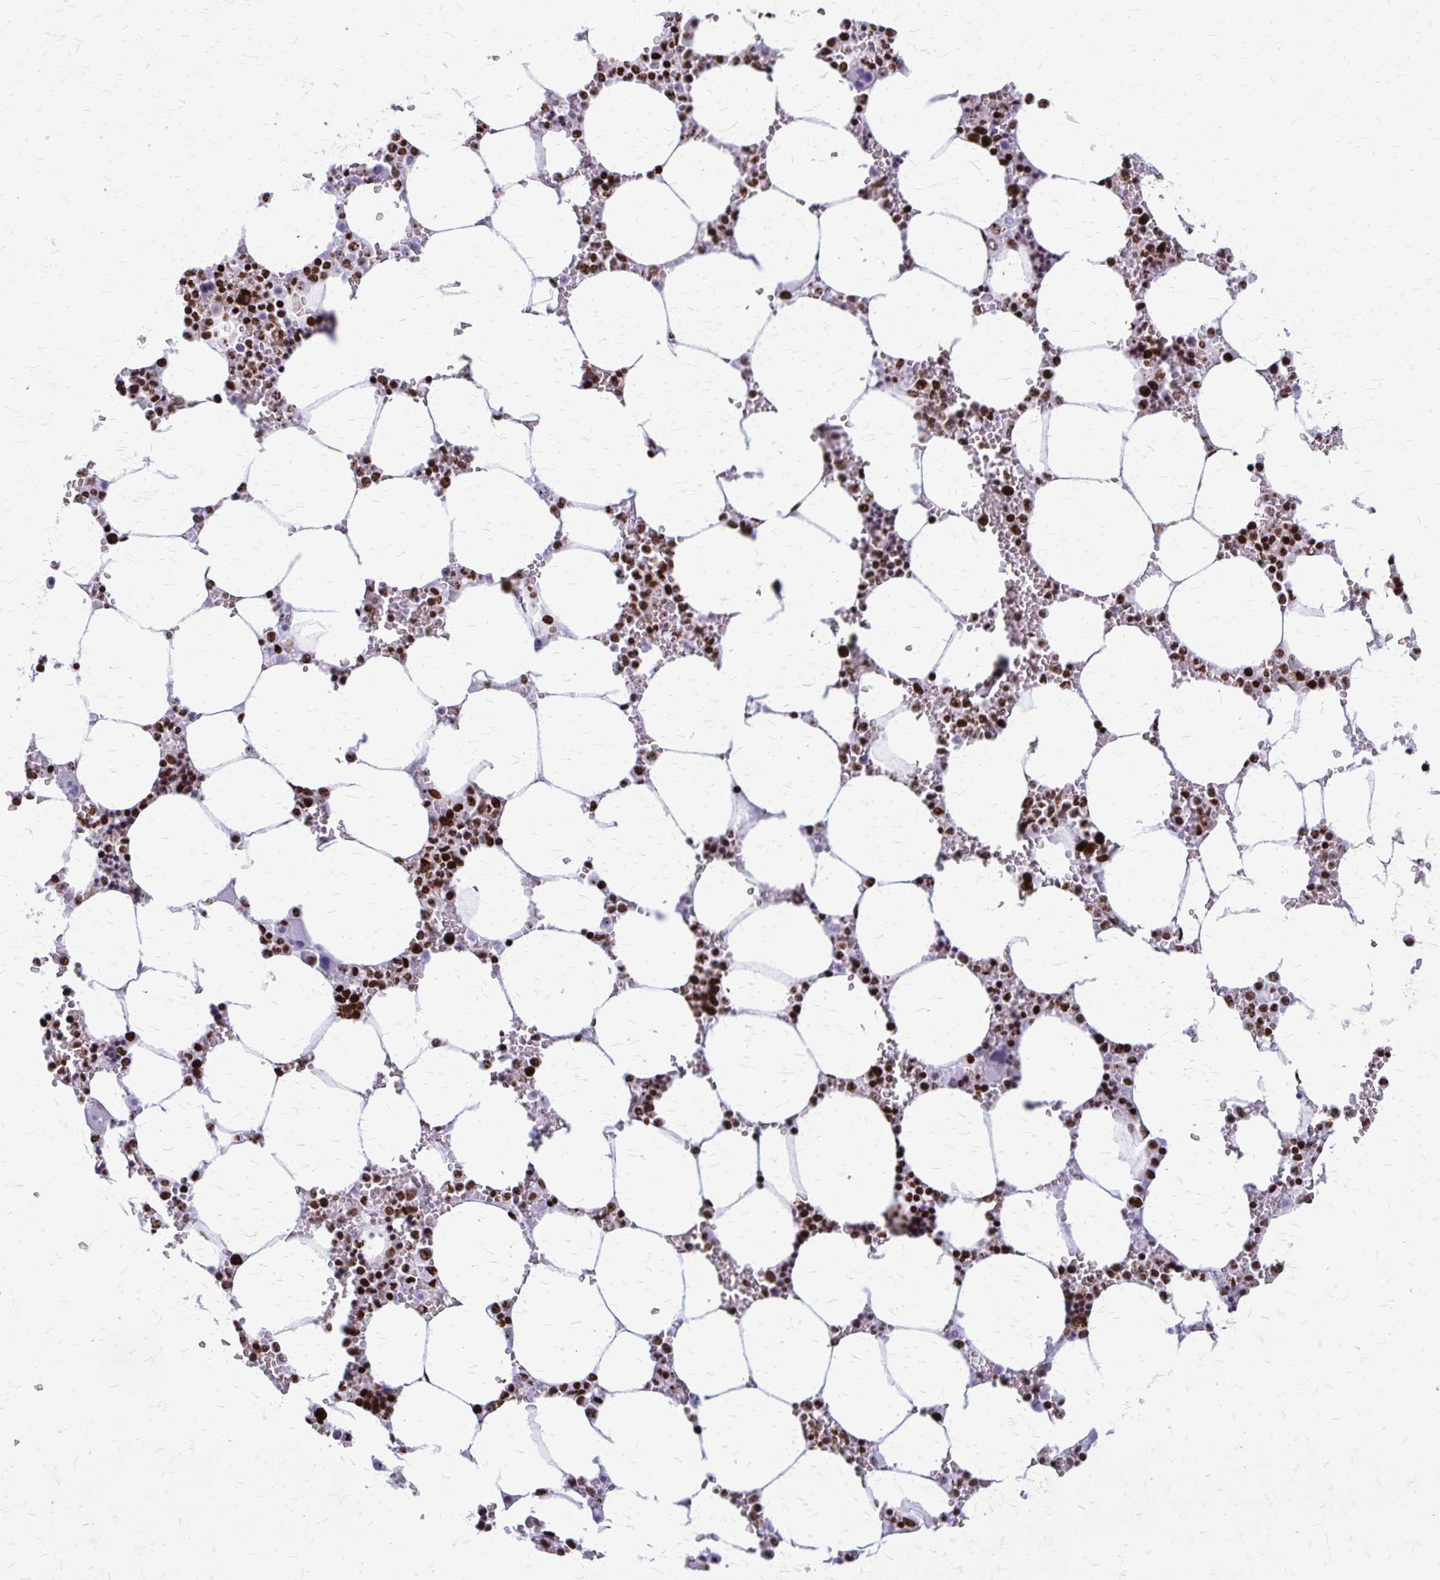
{"staining": {"intensity": "strong", "quantity": ">75%", "location": "nuclear"}, "tissue": "bone marrow", "cell_type": "Hematopoietic cells", "image_type": "normal", "snomed": [{"axis": "morphology", "description": "Normal tissue, NOS"}, {"axis": "topography", "description": "Bone marrow"}], "caption": "IHC (DAB (3,3'-diaminobenzidine)) staining of unremarkable bone marrow displays strong nuclear protein staining in approximately >75% of hematopoietic cells.", "gene": "SFPQ", "patient": {"sex": "male", "age": 64}}